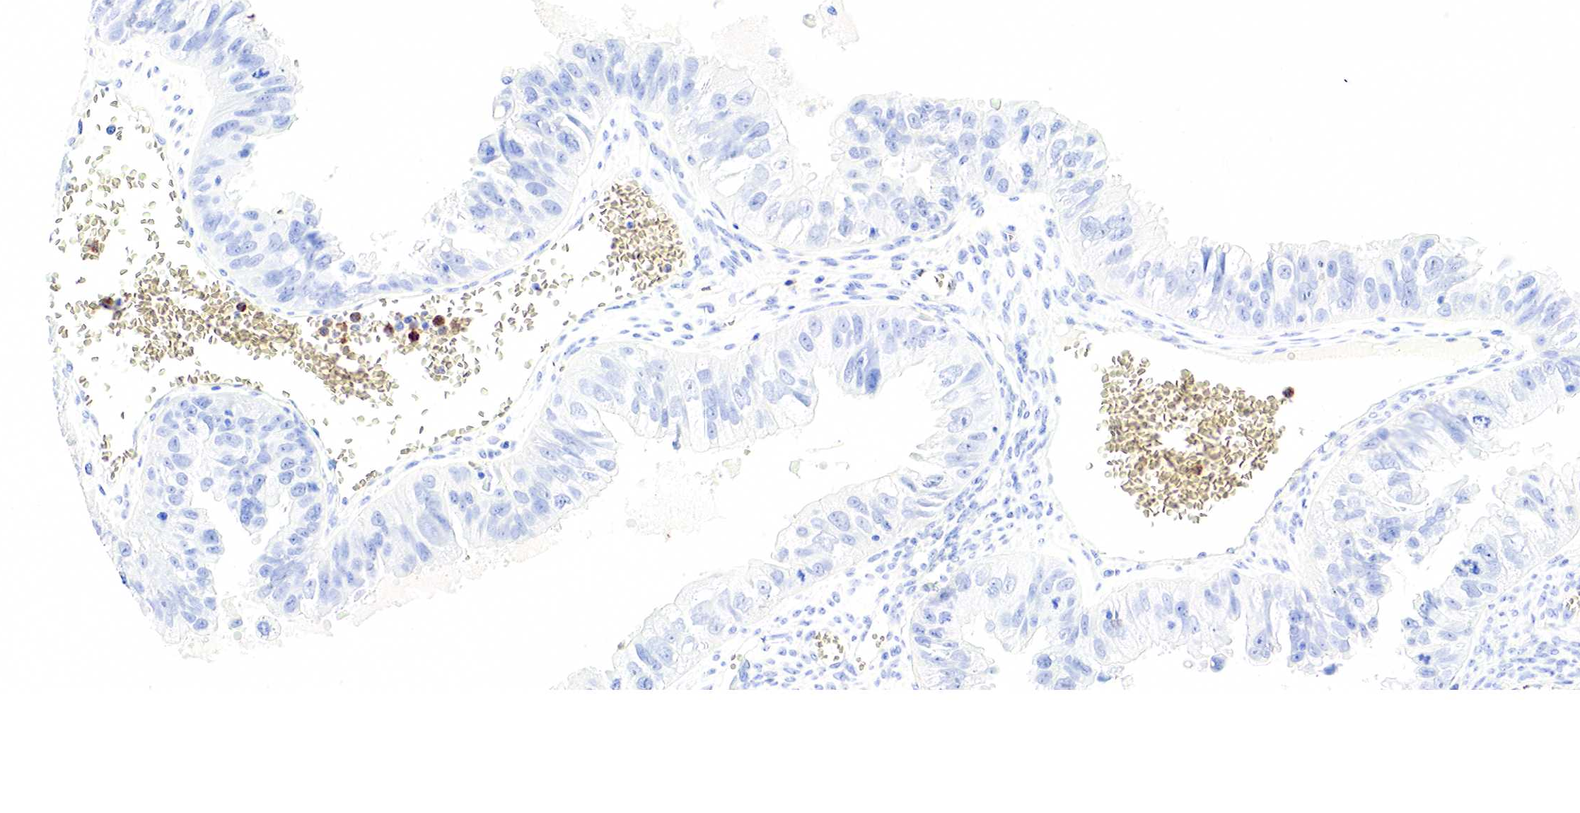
{"staining": {"intensity": "negative", "quantity": "none", "location": "none"}, "tissue": "ovarian cancer", "cell_type": "Tumor cells", "image_type": "cancer", "snomed": [{"axis": "morphology", "description": "Carcinoma, endometroid"}, {"axis": "topography", "description": "Ovary"}], "caption": "DAB immunohistochemical staining of ovarian cancer (endometroid carcinoma) demonstrates no significant positivity in tumor cells. Nuclei are stained in blue.", "gene": "FUT4", "patient": {"sex": "female", "age": 85}}